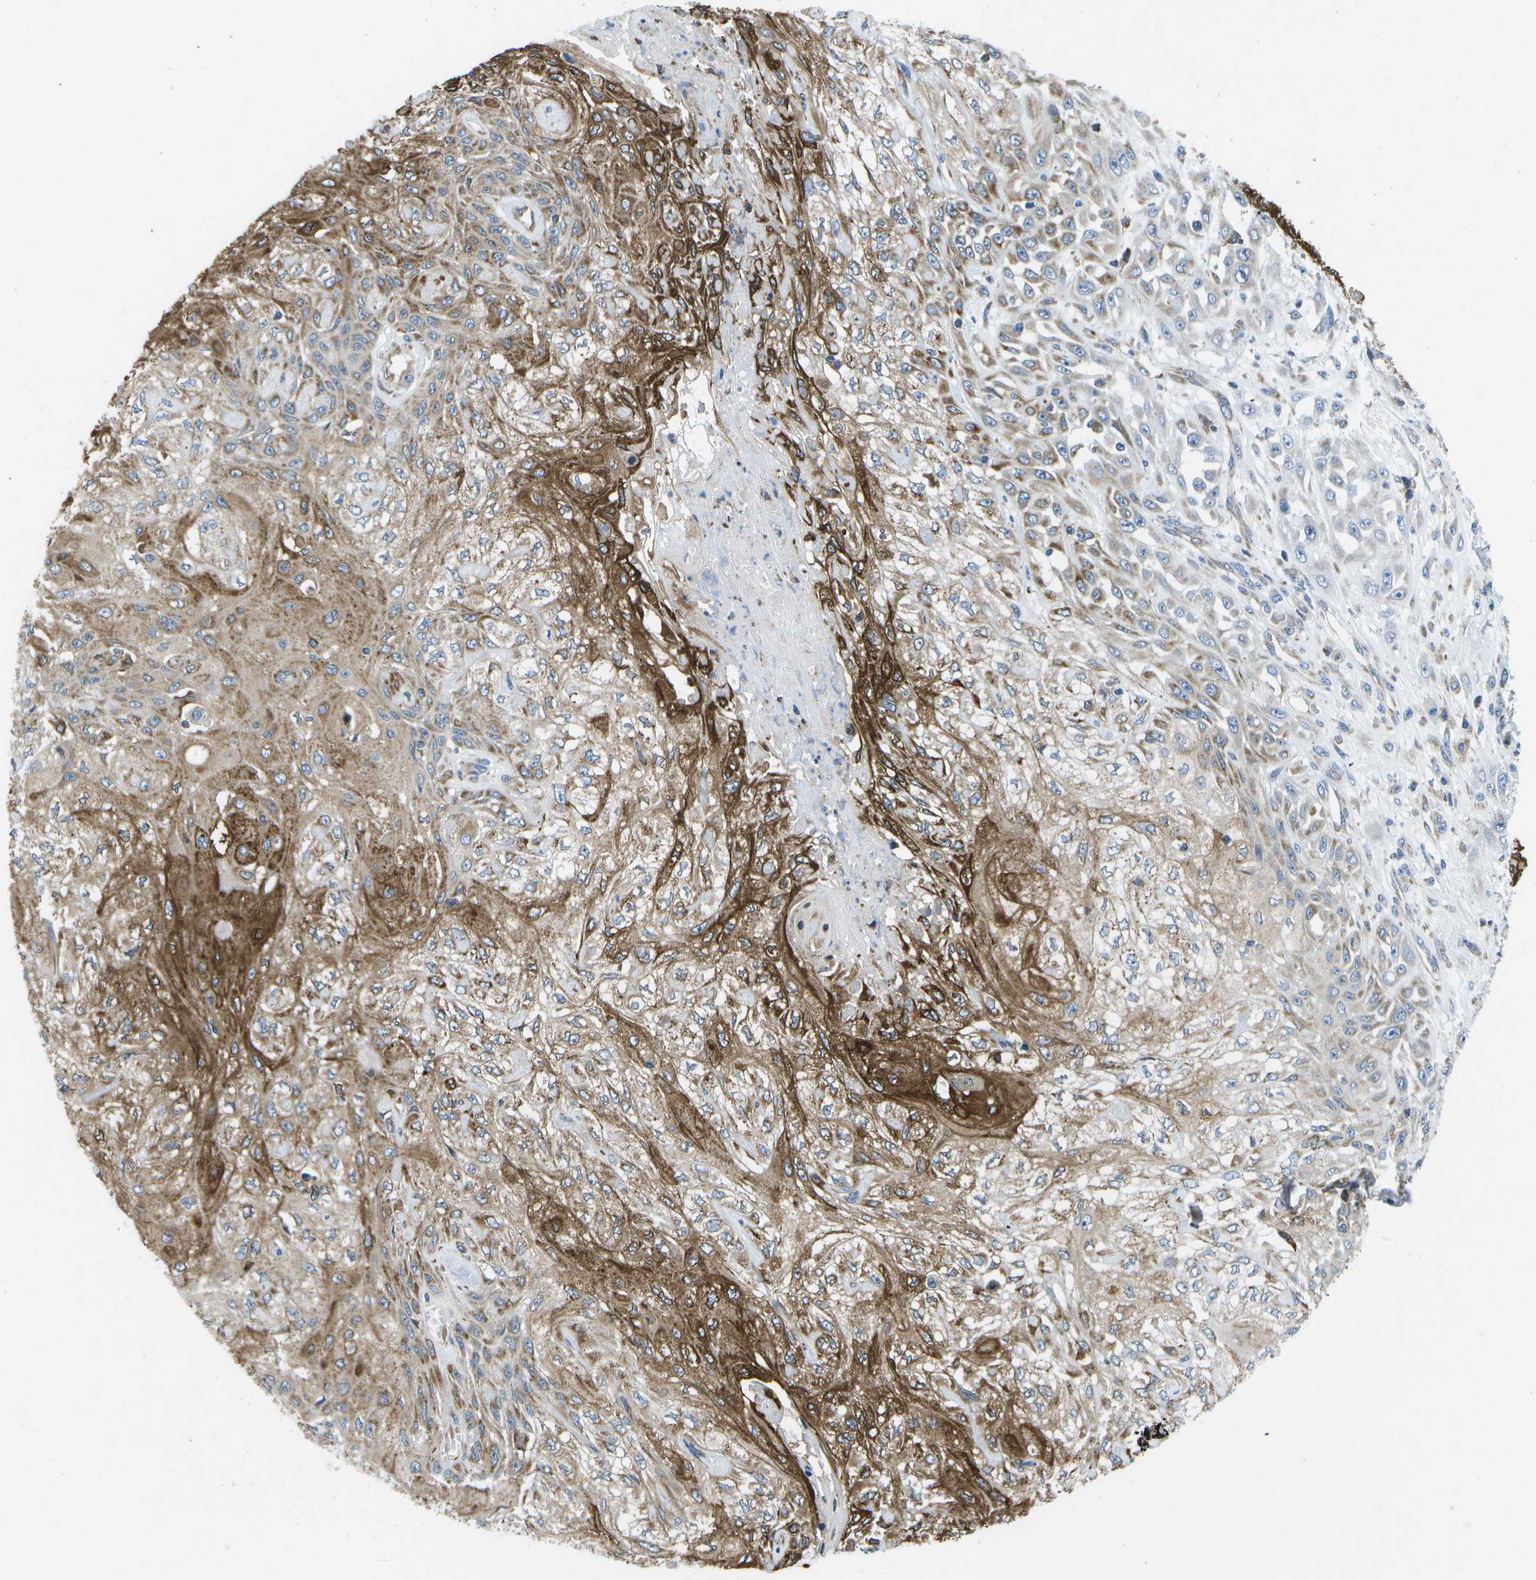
{"staining": {"intensity": "strong", "quantity": "25%-75%", "location": "cytoplasmic/membranous"}, "tissue": "skin cancer", "cell_type": "Tumor cells", "image_type": "cancer", "snomed": [{"axis": "morphology", "description": "Squamous cell carcinoma, NOS"}, {"axis": "morphology", "description": "Squamous cell carcinoma, metastatic, NOS"}, {"axis": "topography", "description": "Skin"}, {"axis": "topography", "description": "Lymph node"}], "caption": "About 25%-75% of tumor cells in metastatic squamous cell carcinoma (skin) reveal strong cytoplasmic/membranous protein staining as visualized by brown immunohistochemical staining.", "gene": "GDF5", "patient": {"sex": "male", "age": 75}}